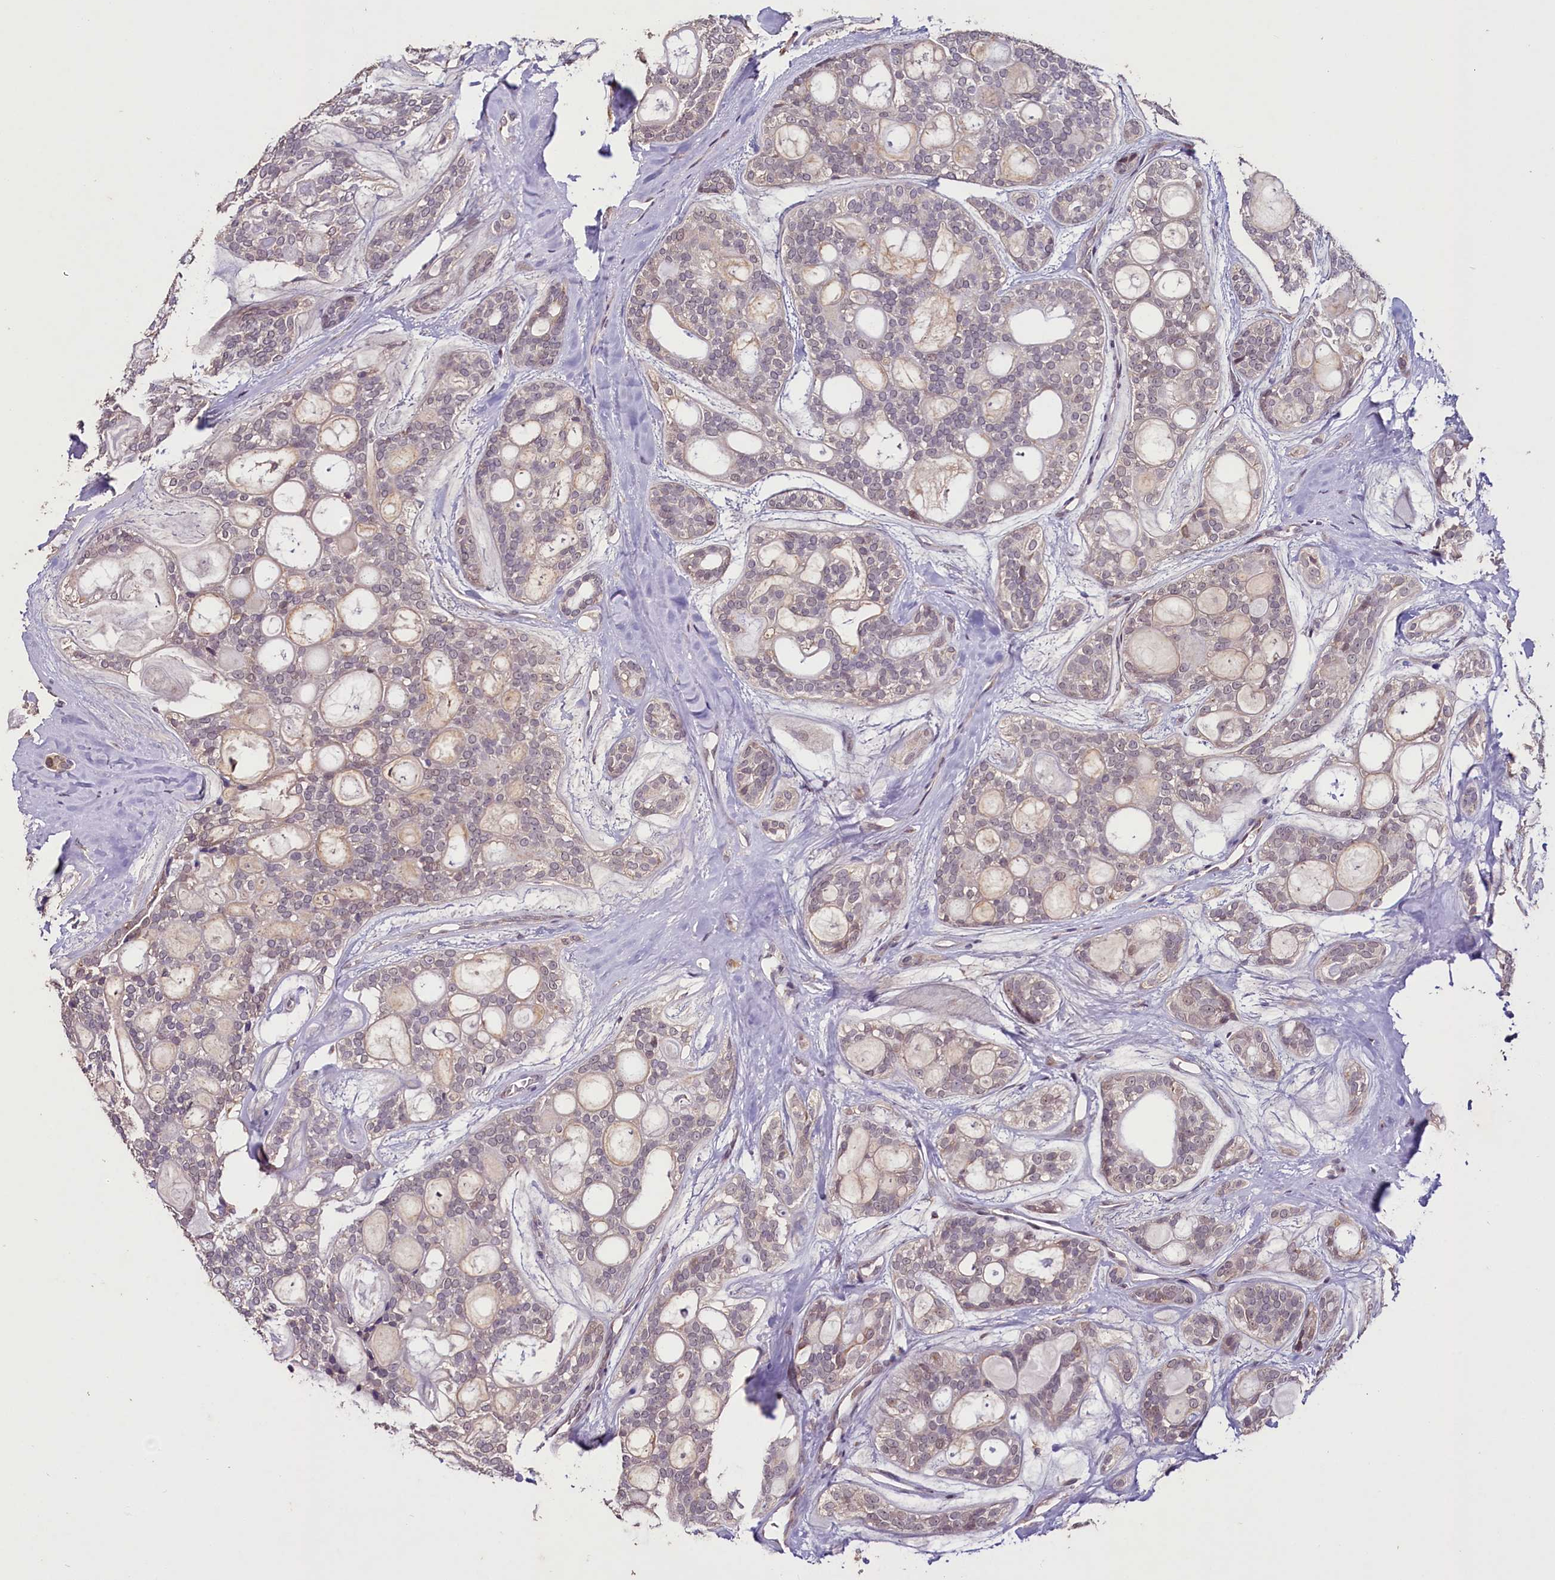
{"staining": {"intensity": "negative", "quantity": "none", "location": "none"}, "tissue": "head and neck cancer", "cell_type": "Tumor cells", "image_type": "cancer", "snomed": [{"axis": "morphology", "description": "Adenocarcinoma, NOS"}, {"axis": "topography", "description": "Head-Neck"}], "caption": "An image of head and neck cancer stained for a protein shows no brown staining in tumor cells.", "gene": "PDE6D", "patient": {"sex": "male", "age": 66}}